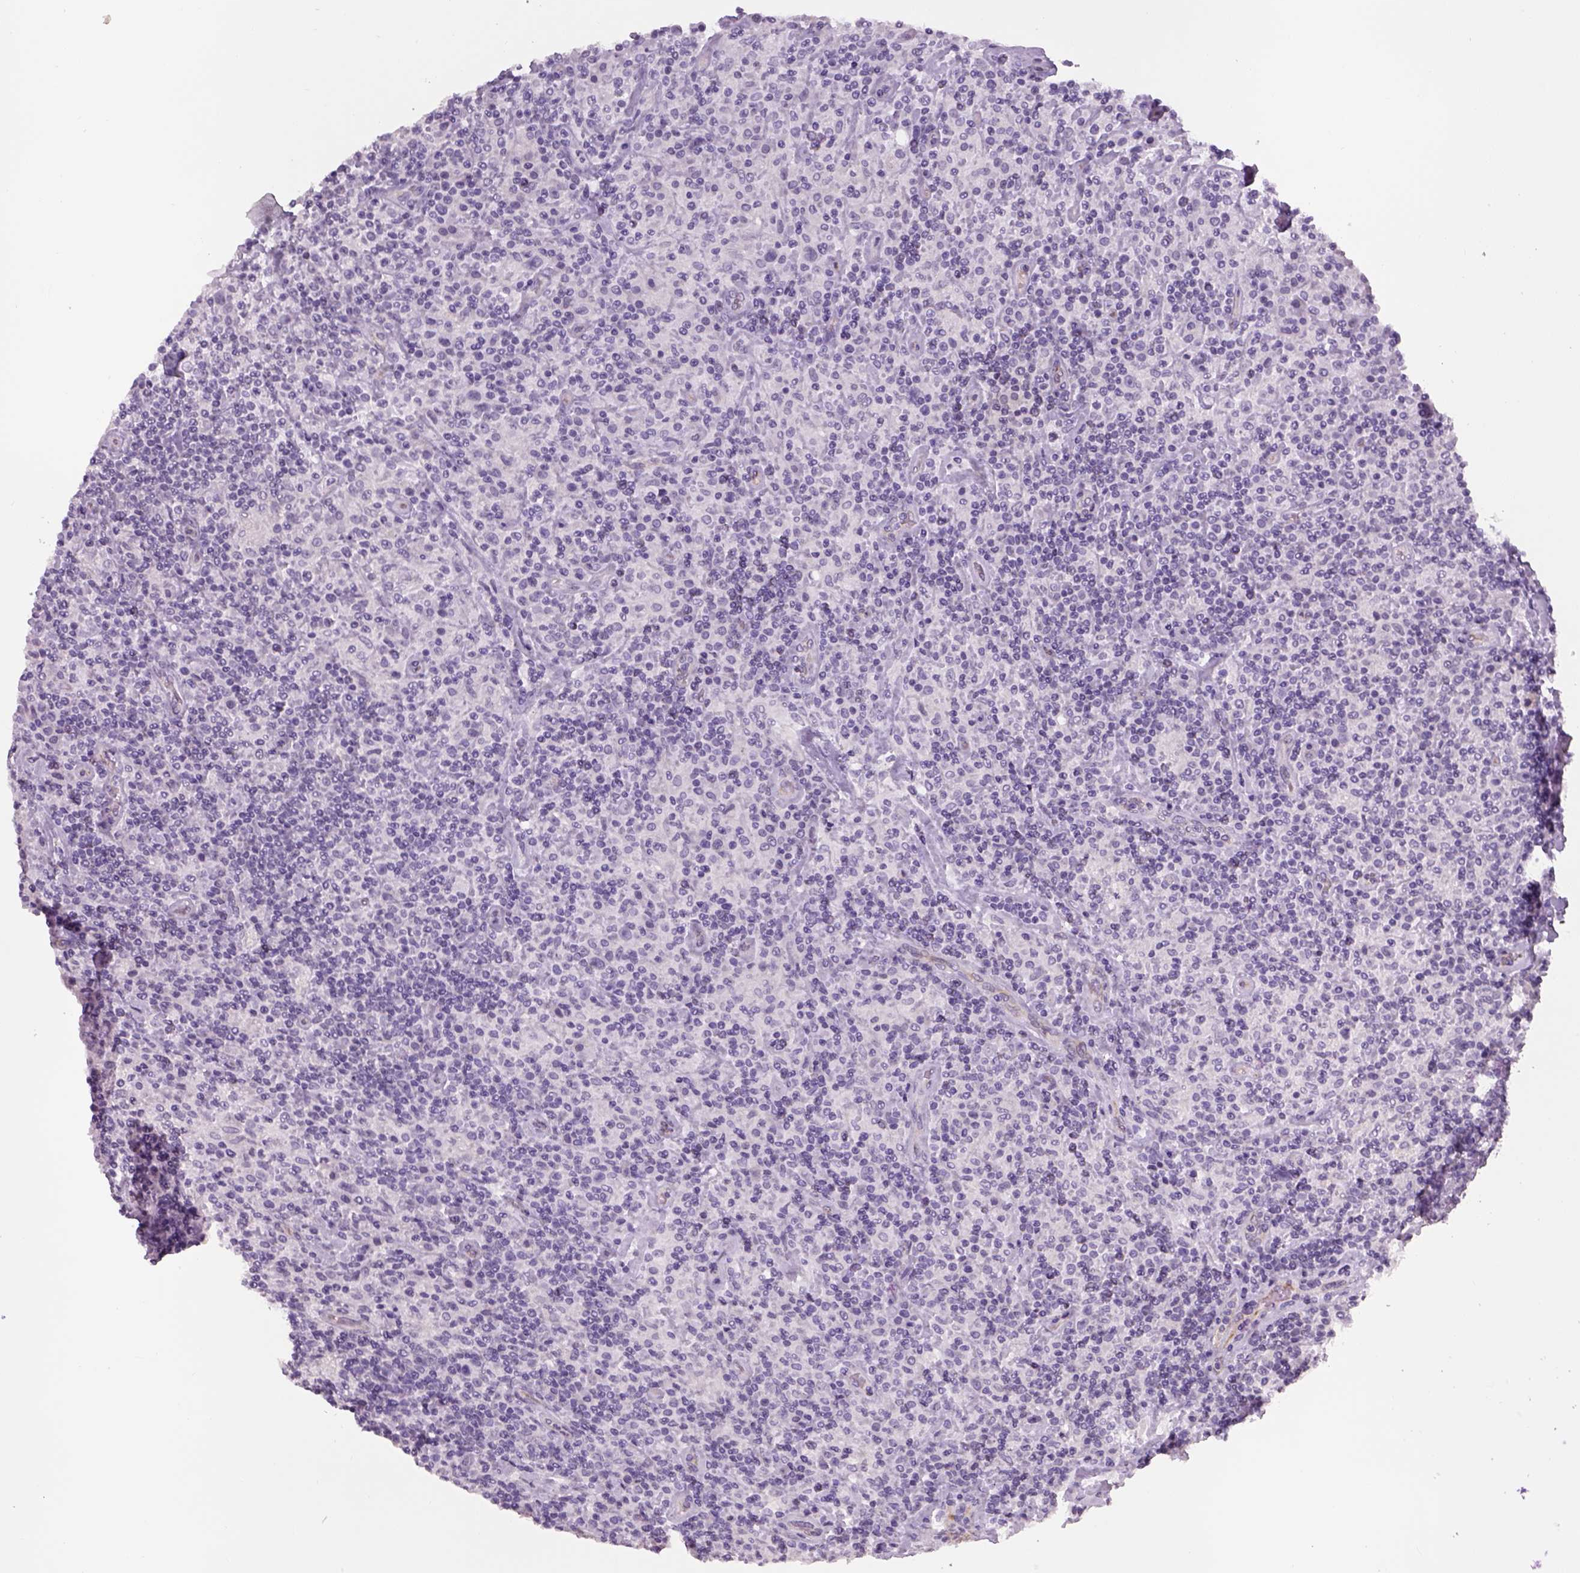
{"staining": {"intensity": "negative", "quantity": "none", "location": "none"}, "tissue": "lymphoma", "cell_type": "Tumor cells", "image_type": "cancer", "snomed": [{"axis": "morphology", "description": "Hodgkin's disease, NOS"}, {"axis": "topography", "description": "Lymph node"}], "caption": "The IHC photomicrograph has no significant staining in tumor cells of Hodgkin's disease tissue.", "gene": "PRRT1", "patient": {"sex": "male", "age": 70}}